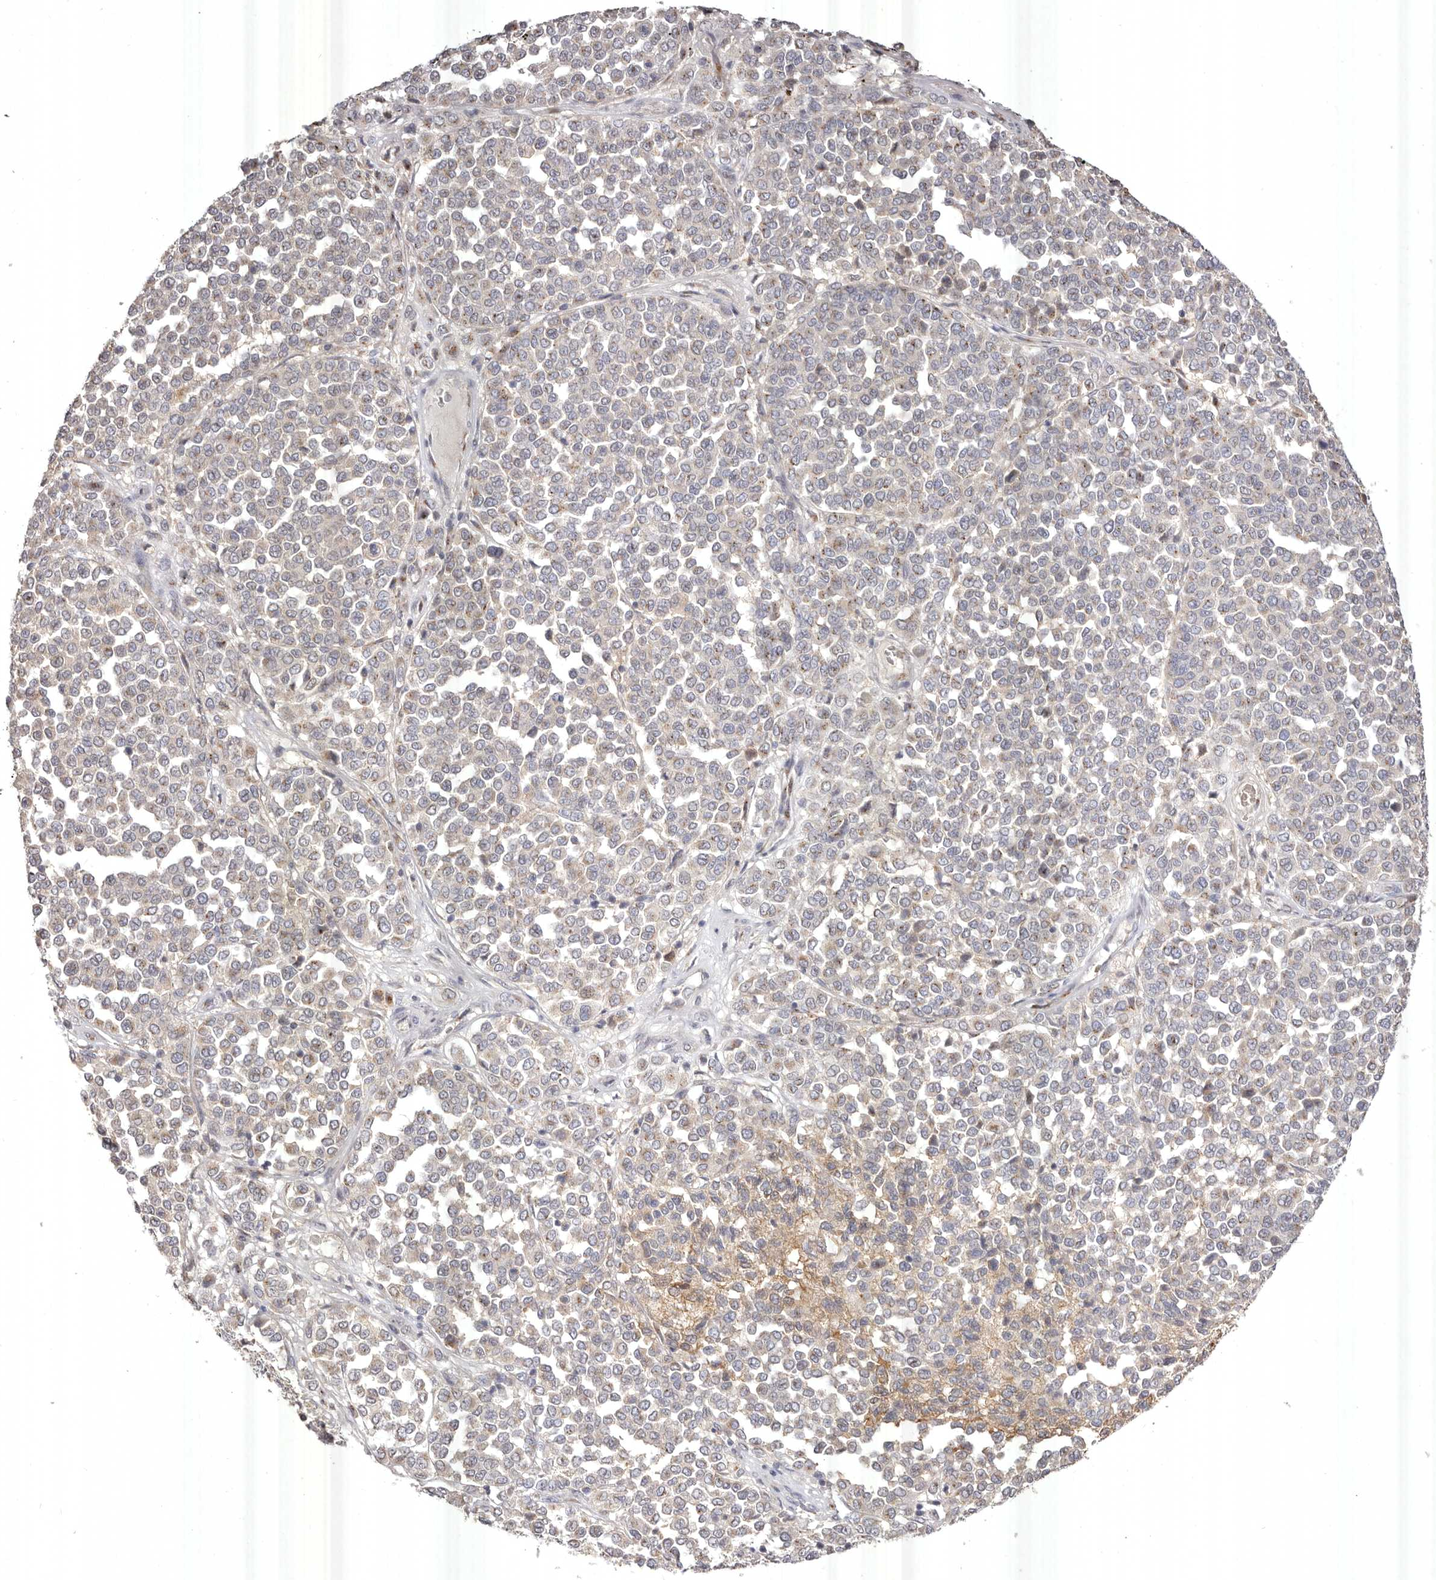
{"staining": {"intensity": "weak", "quantity": "<25%", "location": "cytoplasmic/membranous"}, "tissue": "melanoma", "cell_type": "Tumor cells", "image_type": "cancer", "snomed": [{"axis": "morphology", "description": "Malignant melanoma, Metastatic site"}, {"axis": "topography", "description": "Pancreas"}], "caption": "This is an IHC image of human malignant melanoma (metastatic site). There is no positivity in tumor cells.", "gene": "USP24", "patient": {"sex": "female", "age": 30}}